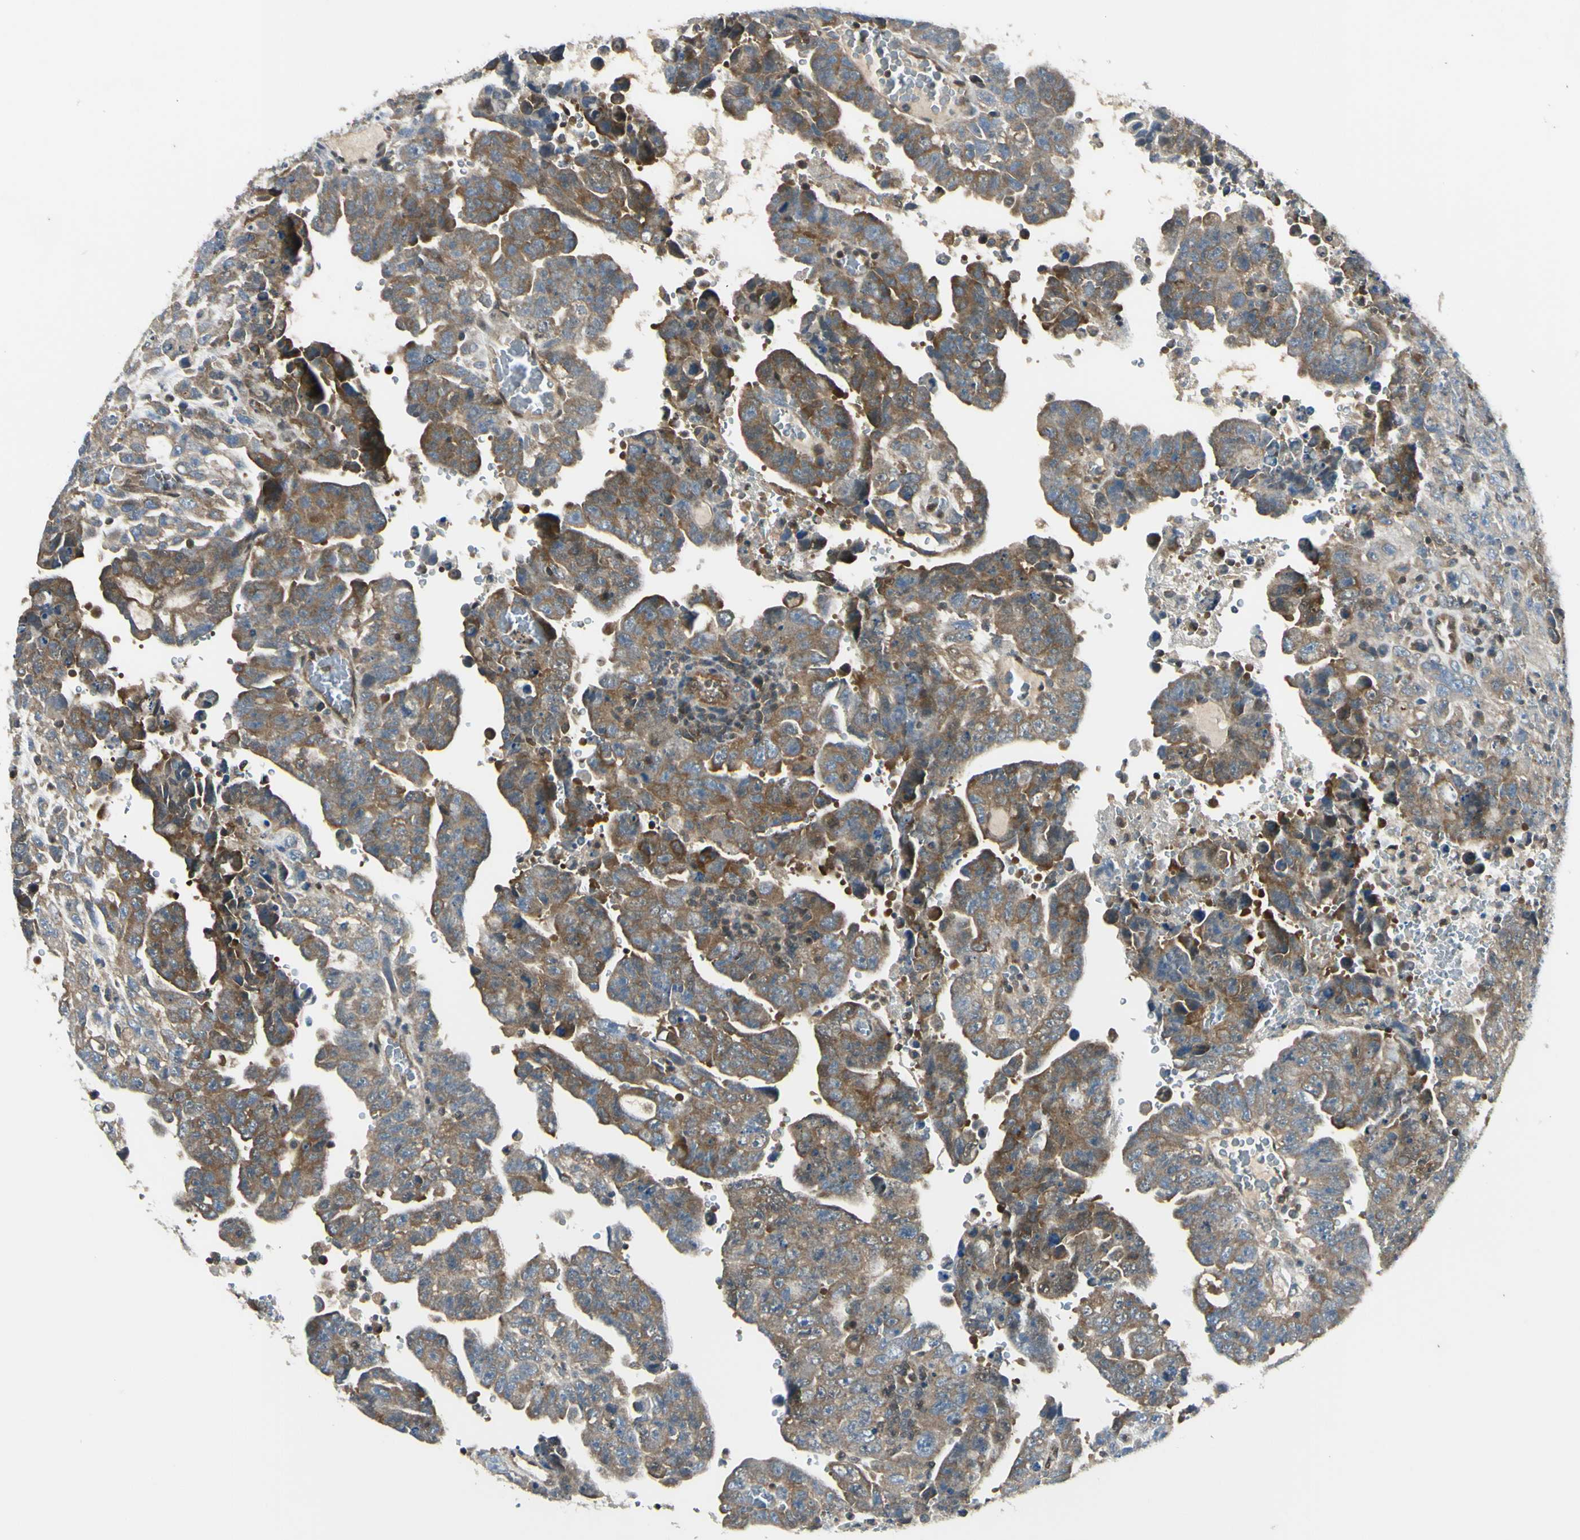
{"staining": {"intensity": "moderate", "quantity": ">75%", "location": "cytoplasmic/membranous"}, "tissue": "testis cancer", "cell_type": "Tumor cells", "image_type": "cancer", "snomed": [{"axis": "morphology", "description": "Carcinoma, Embryonal, NOS"}, {"axis": "topography", "description": "Testis"}], "caption": "Testis cancer (embryonal carcinoma) stained with a protein marker shows moderate staining in tumor cells.", "gene": "PSMD5", "patient": {"sex": "male", "age": 28}}